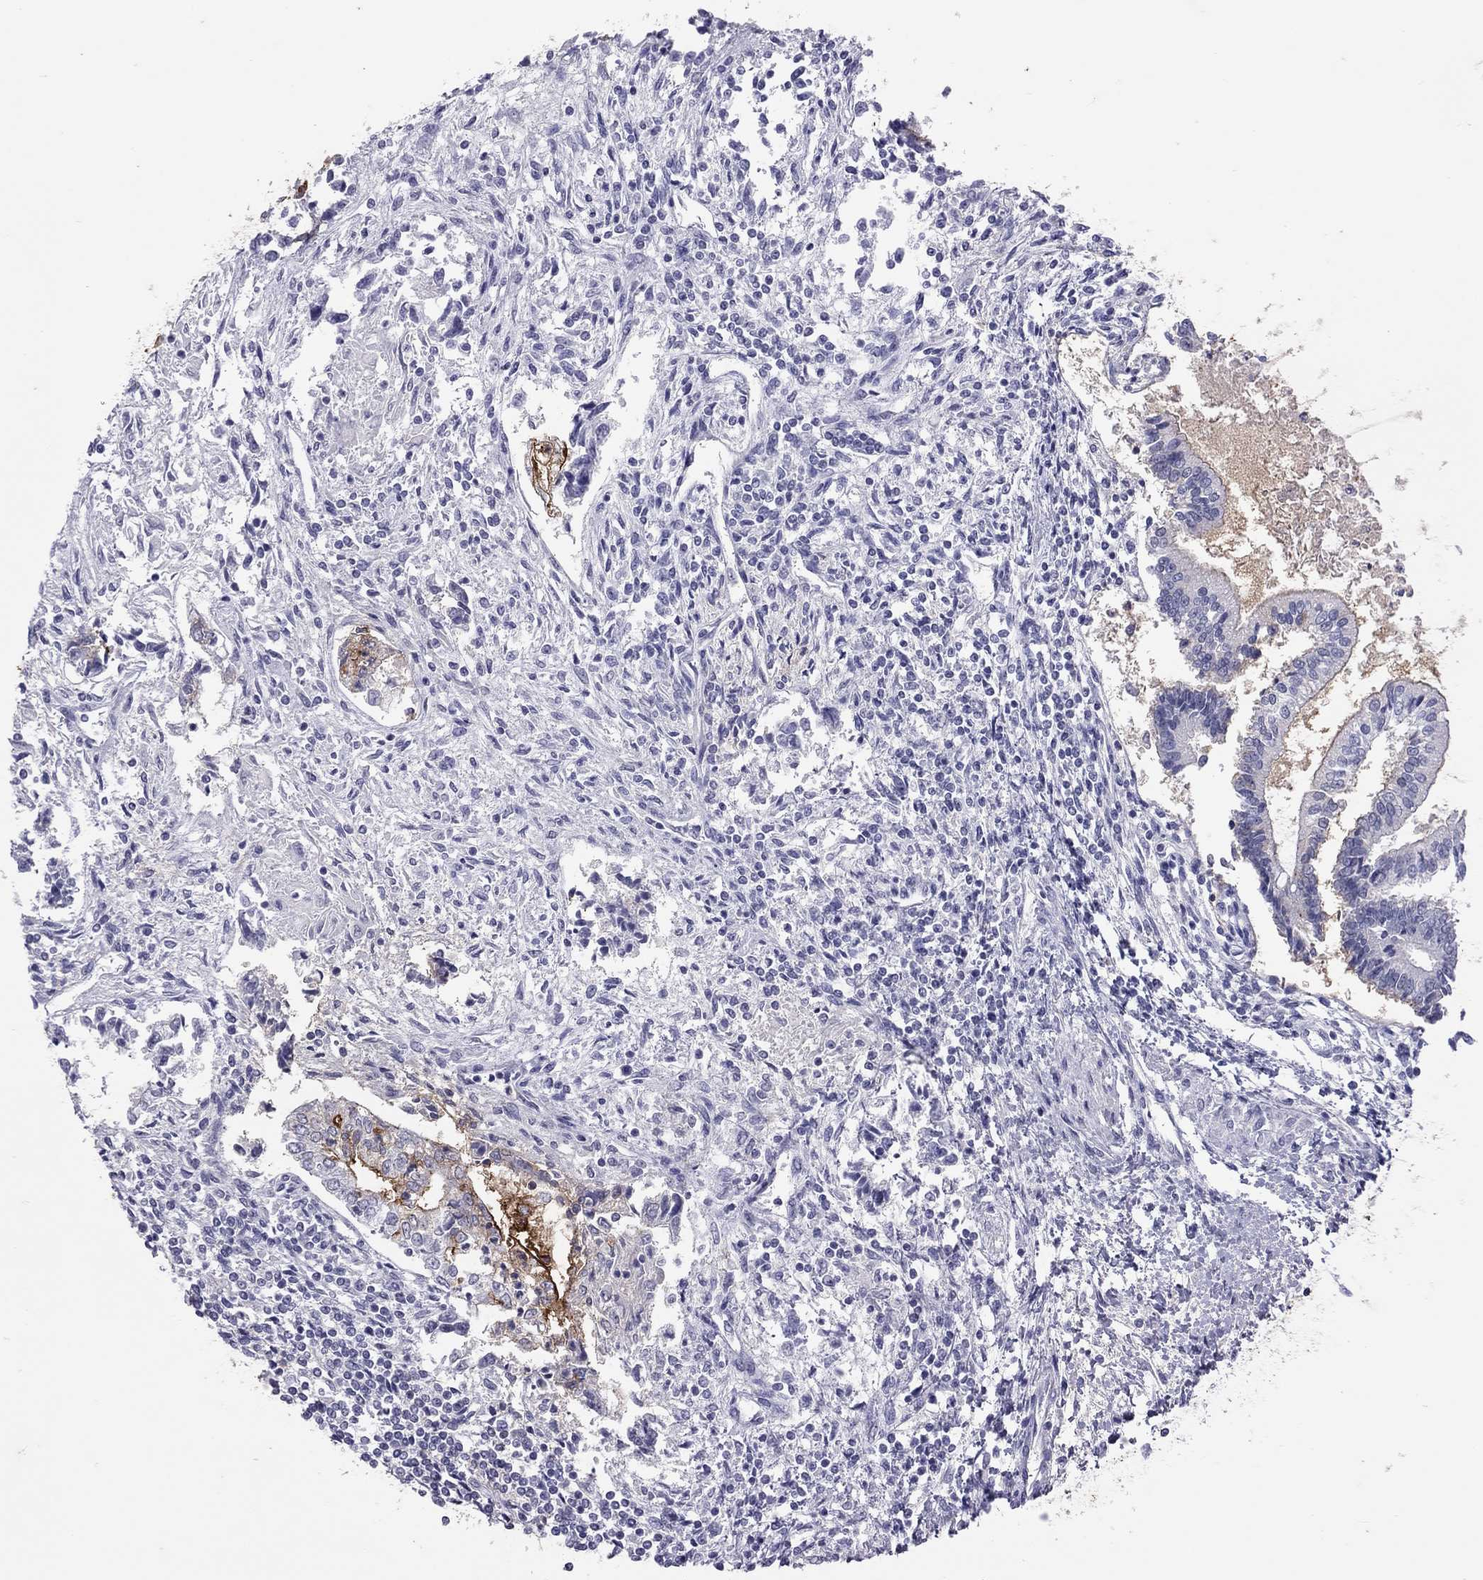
{"staining": {"intensity": "strong", "quantity": "25%-75%", "location": "cytoplasmic/membranous"}, "tissue": "testis cancer", "cell_type": "Tumor cells", "image_type": "cancer", "snomed": [{"axis": "morphology", "description": "Carcinoma, Embryonal, NOS"}, {"axis": "topography", "description": "Testis"}], "caption": "Strong cytoplasmic/membranous expression is appreciated in approximately 25%-75% of tumor cells in testis cancer.", "gene": "MUC16", "patient": {"sex": "male", "age": 37}}